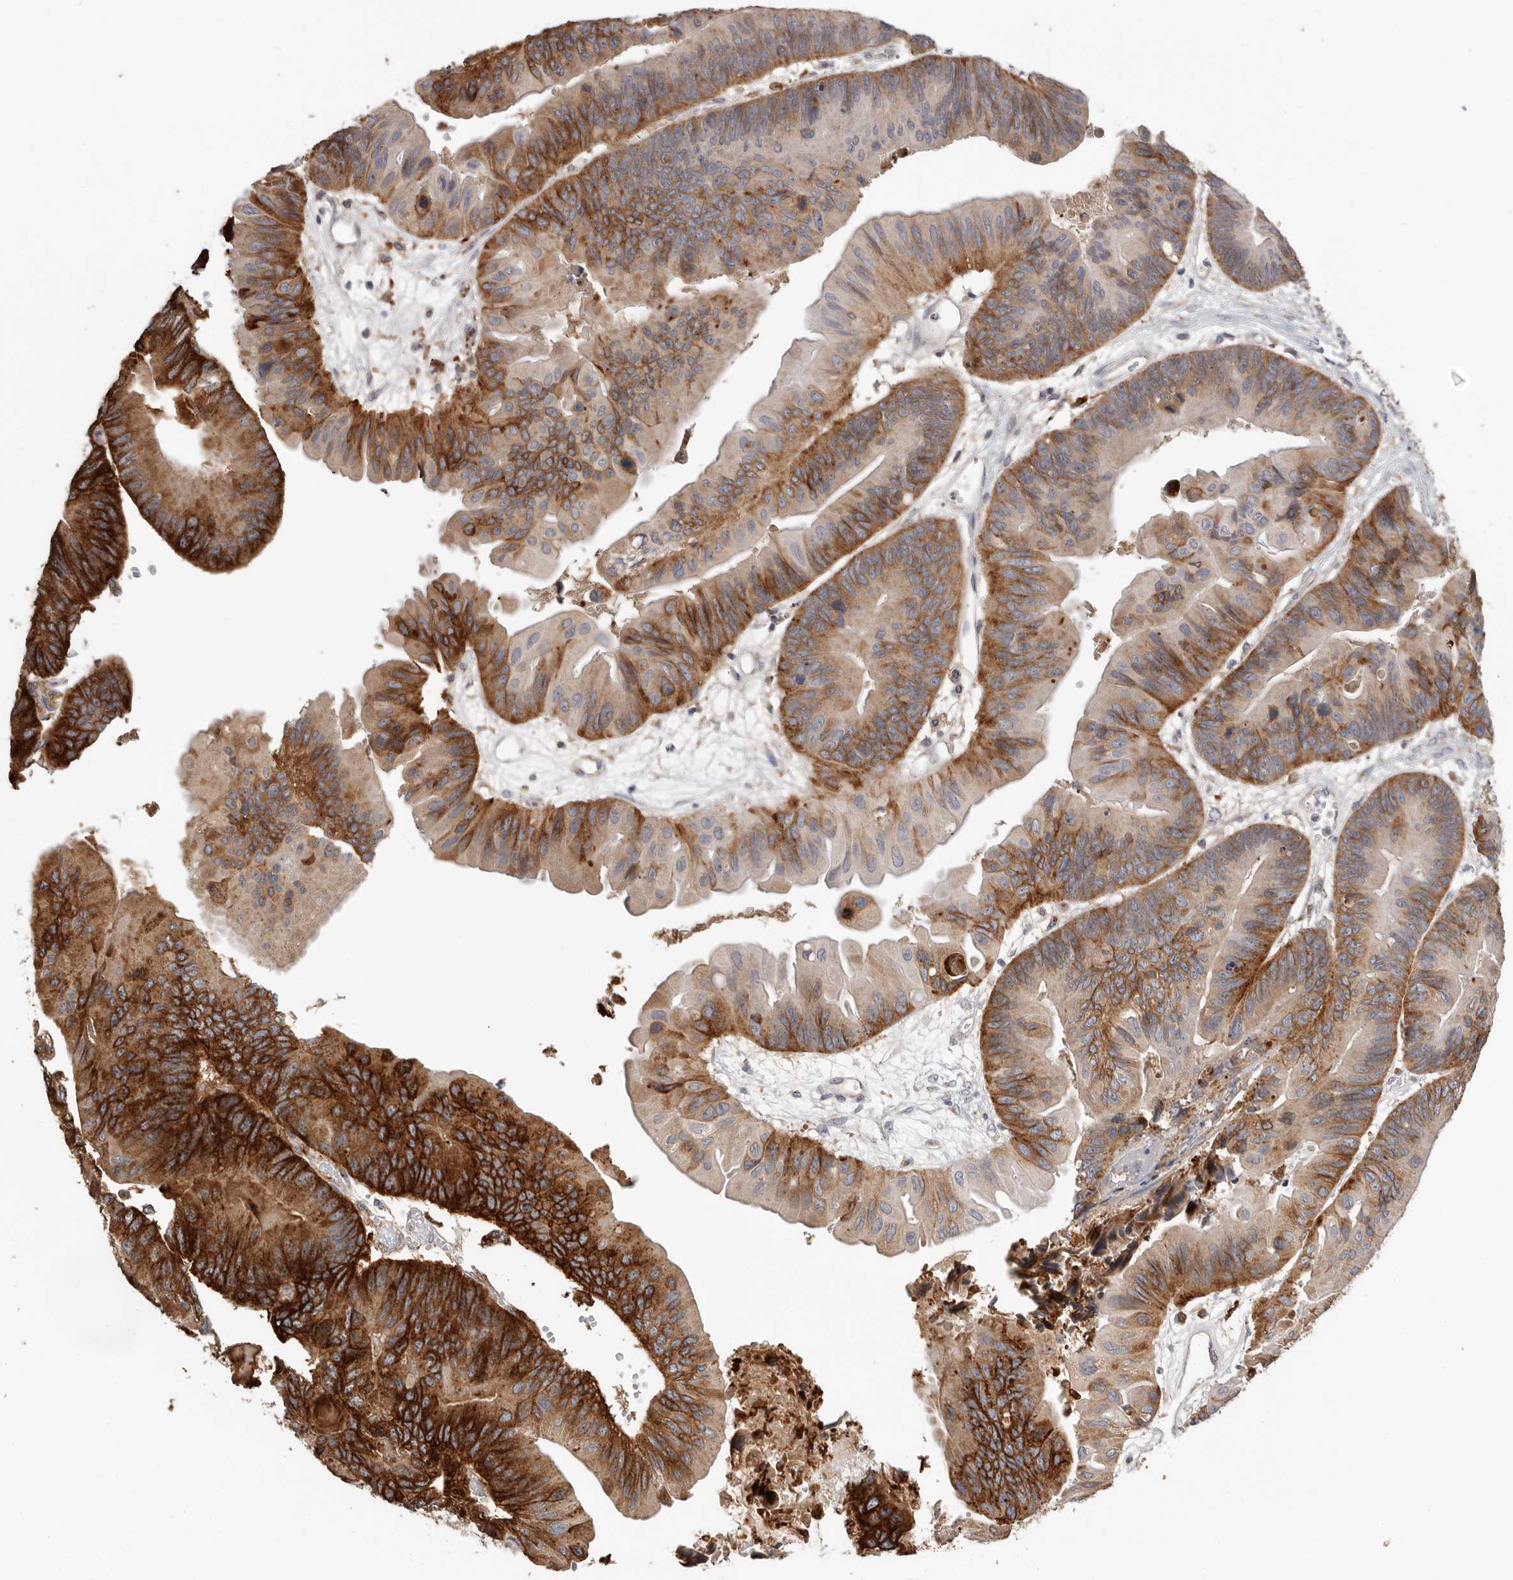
{"staining": {"intensity": "strong", "quantity": ">75%", "location": "cytoplasmic/membranous"}, "tissue": "ovarian cancer", "cell_type": "Tumor cells", "image_type": "cancer", "snomed": [{"axis": "morphology", "description": "Cystadenocarcinoma, mucinous, NOS"}, {"axis": "topography", "description": "Ovary"}], "caption": "Ovarian mucinous cystadenocarcinoma was stained to show a protein in brown. There is high levels of strong cytoplasmic/membranous expression in approximately >75% of tumor cells.", "gene": "TFRC", "patient": {"sex": "female", "age": 61}}